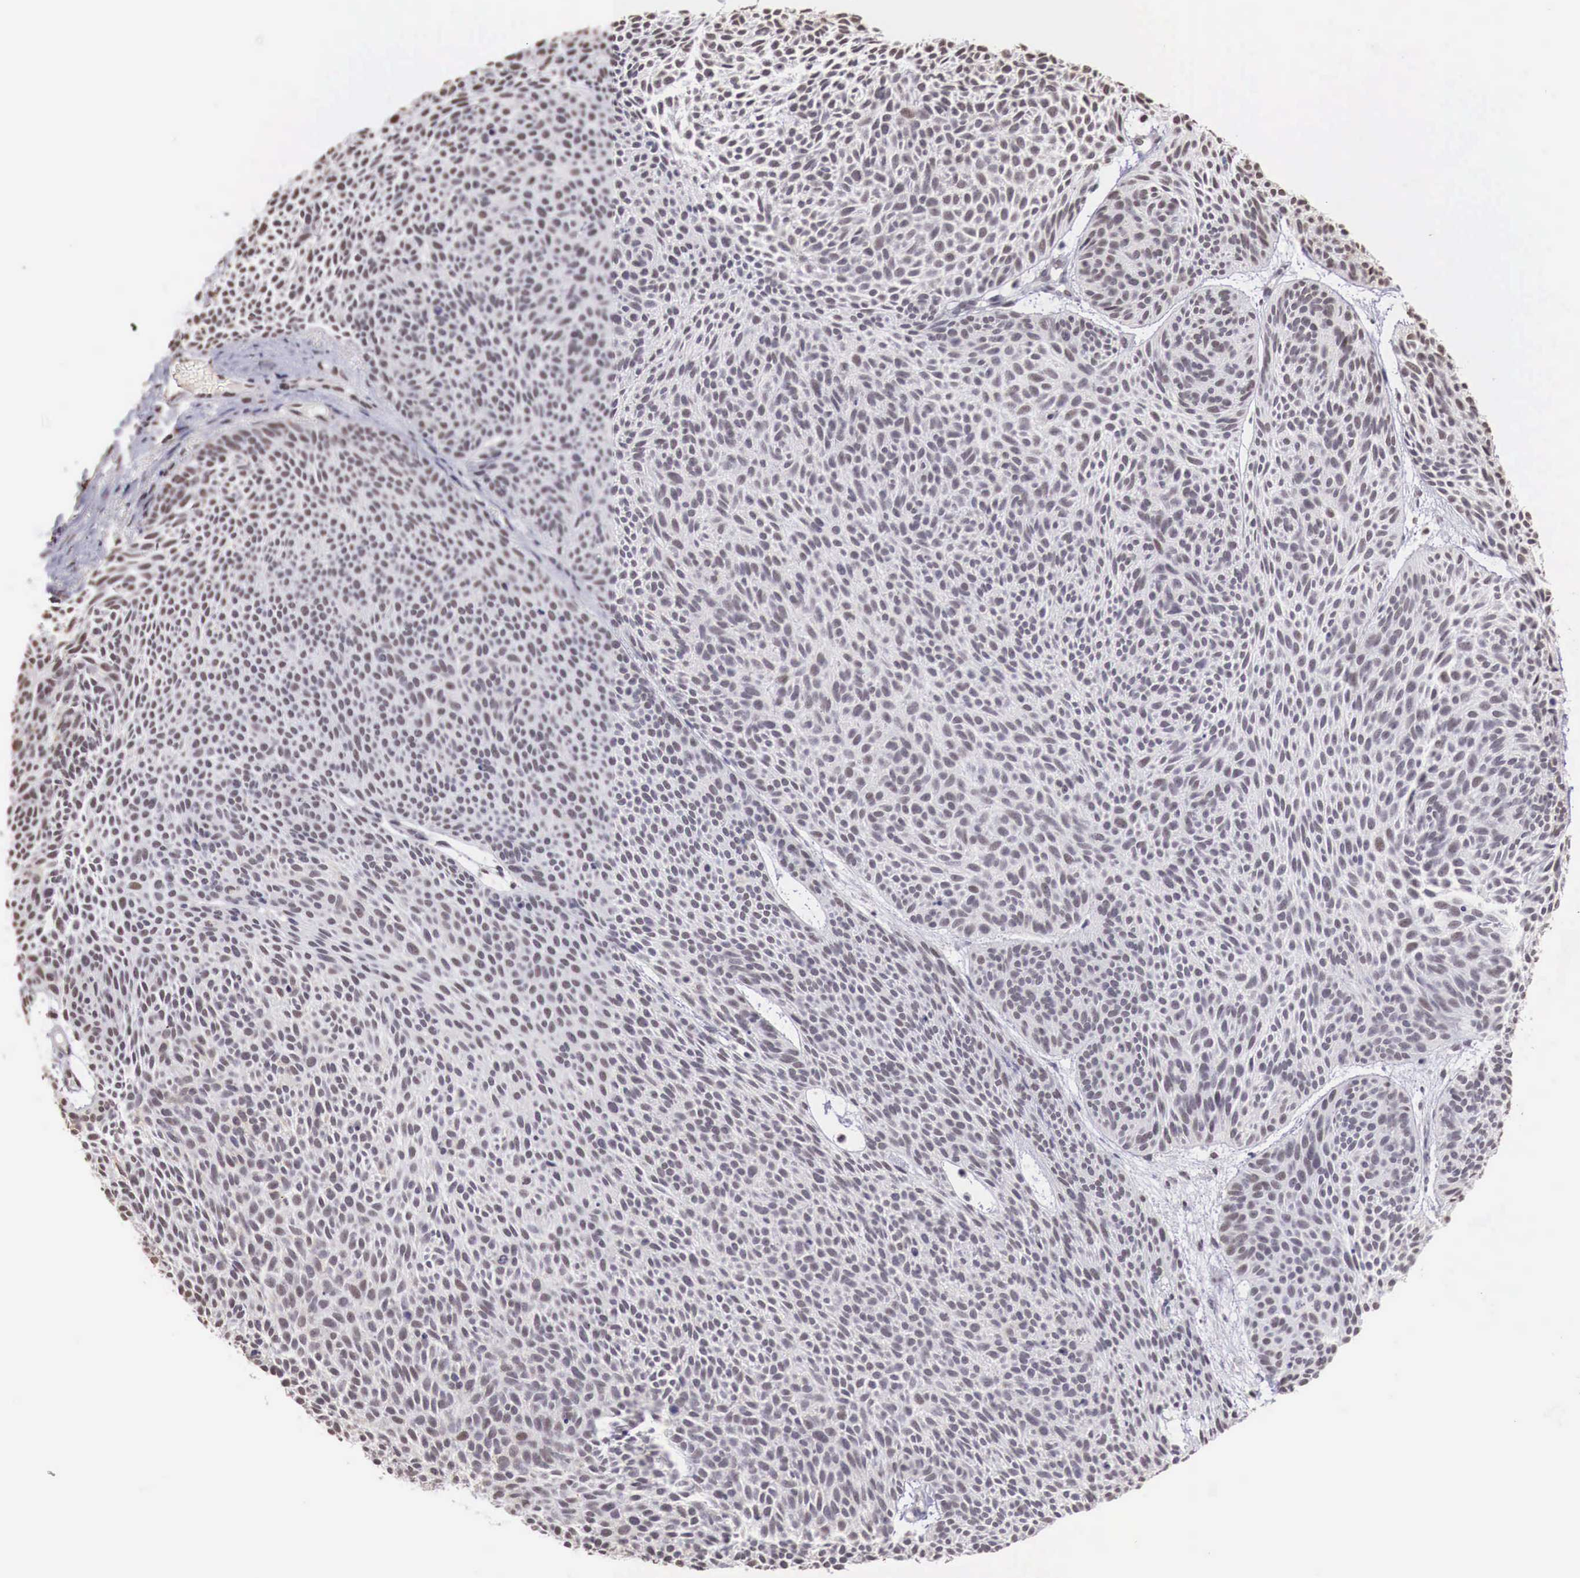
{"staining": {"intensity": "weak", "quantity": "25%-75%", "location": "nuclear"}, "tissue": "skin cancer", "cell_type": "Tumor cells", "image_type": "cancer", "snomed": [{"axis": "morphology", "description": "Basal cell carcinoma"}, {"axis": "topography", "description": "Skin"}], "caption": "This photomicrograph shows immunohistochemistry (IHC) staining of basal cell carcinoma (skin), with low weak nuclear expression in approximately 25%-75% of tumor cells.", "gene": "FOXP2", "patient": {"sex": "male", "age": 84}}